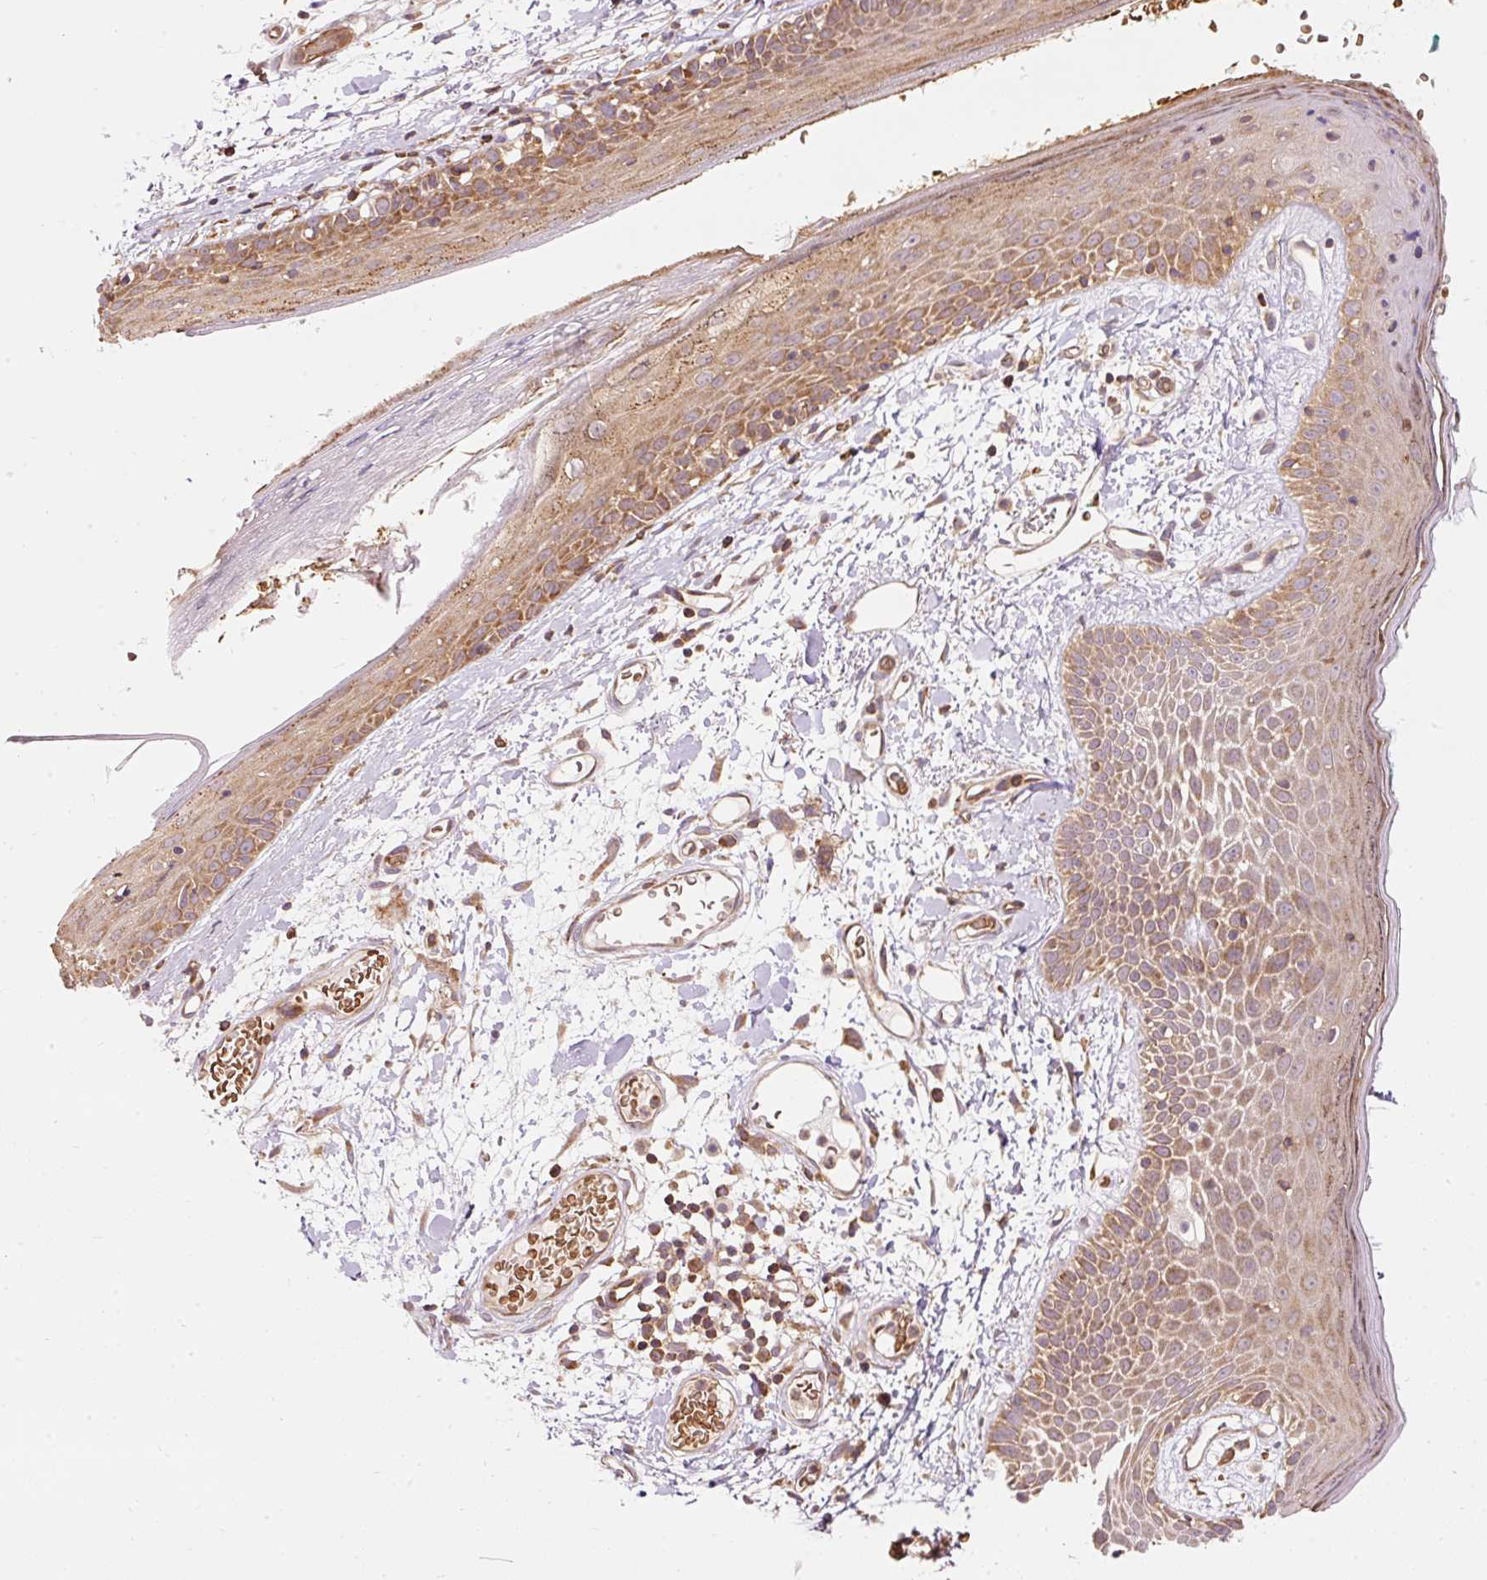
{"staining": {"intensity": "moderate", "quantity": ">75%", "location": "cytoplasmic/membranous"}, "tissue": "skin", "cell_type": "Fibroblasts", "image_type": "normal", "snomed": [{"axis": "morphology", "description": "Normal tissue, NOS"}, {"axis": "topography", "description": "Skin"}], "caption": "Immunohistochemistry (IHC) photomicrograph of unremarkable human skin stained for a protein (brown), which reveals medium levels of moderate cytoplasmic/membranous positivity in about >75% of fibroblasts.", "gene": "ADCY4", "patient": {"sex": "male", "age": 79}}